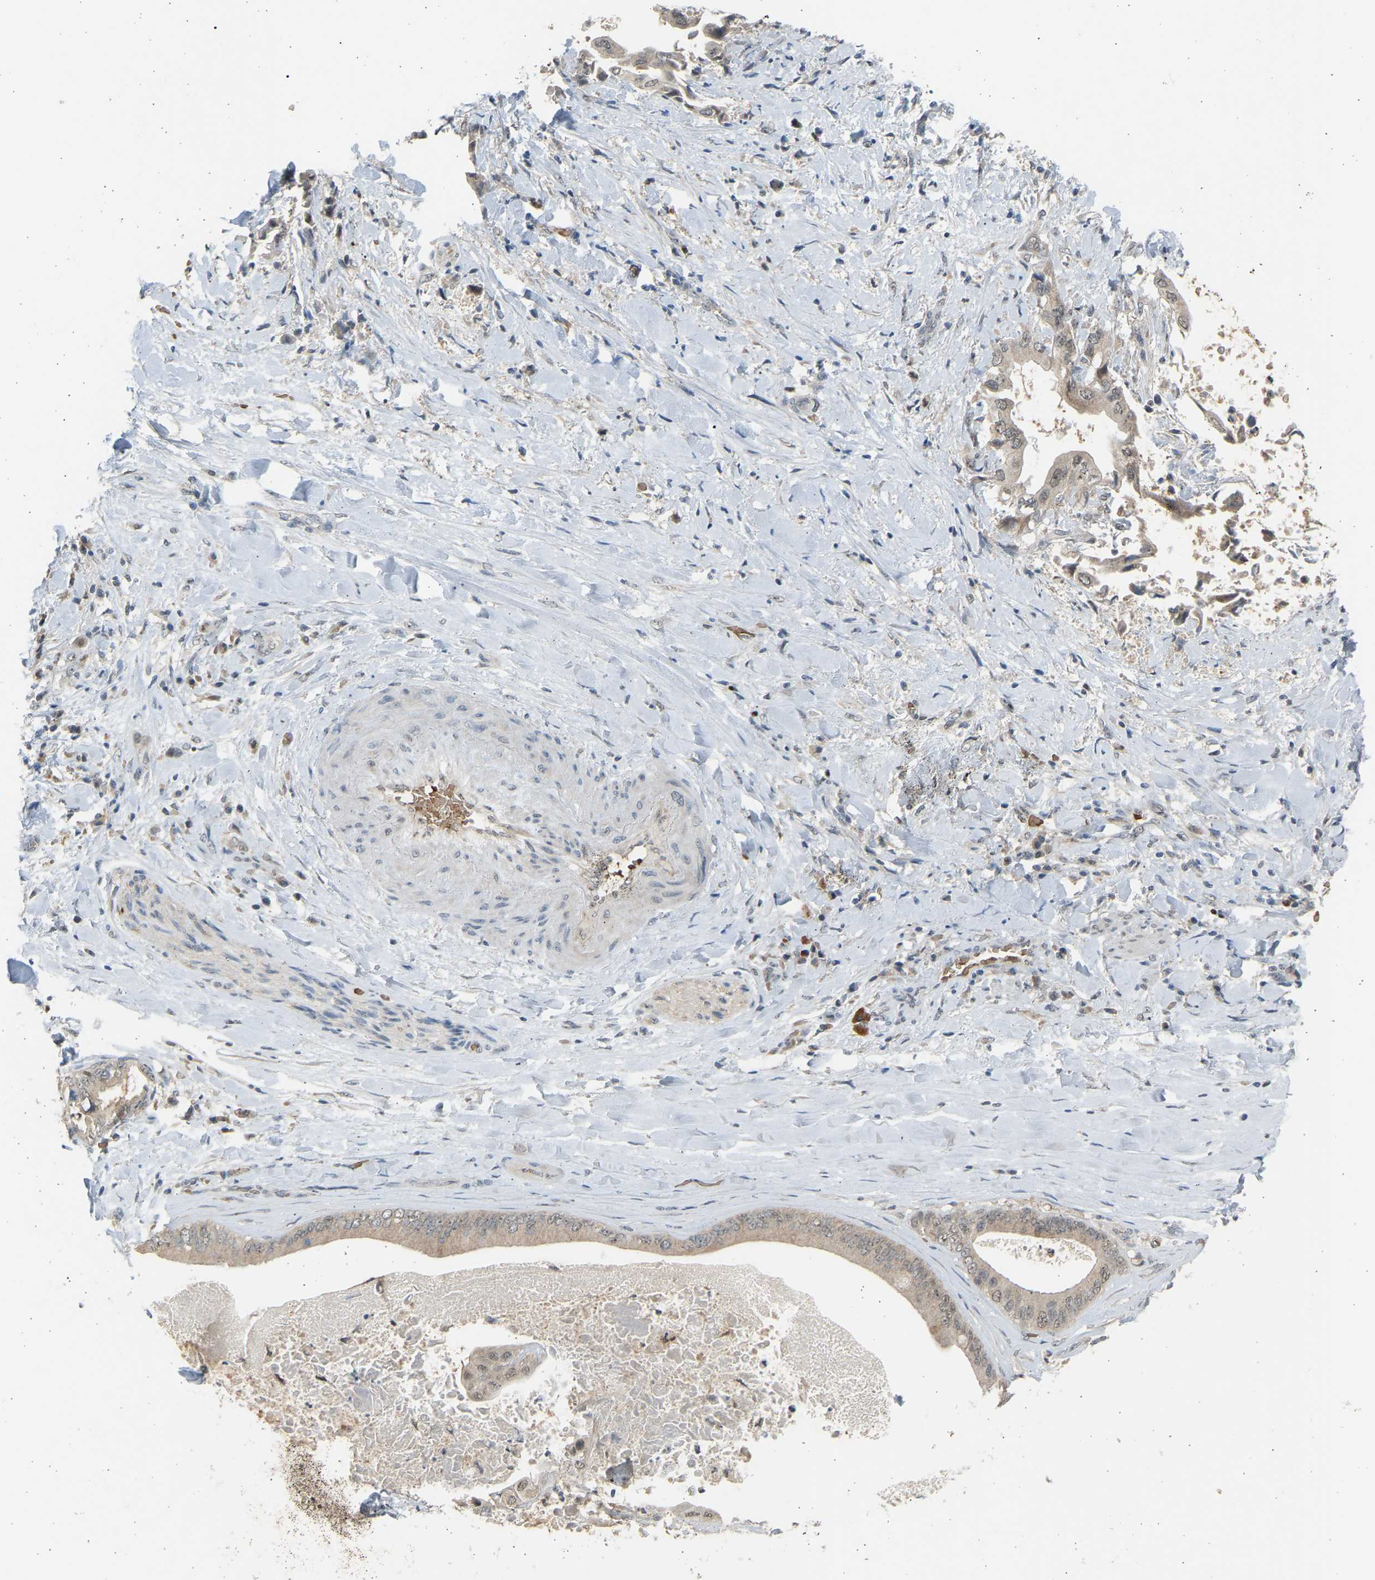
{"staining": {"intensity": "weak", "quantity": "<25%", "location": "cytoplasmic/membranous,nuclear"}, "tissue": "liver cancer", "cell_type": "Tumor cells", "image_type": "cancer", "snomed": [{"axis": "morphology", "description": "Cholangiocarcinoma"}, {"axis": "topography", "description": "Liver"}], "caption": "IHC image of human cholangiocarcinoma (liver) stained for a protein (brown), which demonstrates no positivity in tumor cells.", "gene": "BIRC2", "patient": {"sex": "male", "age": 58}}